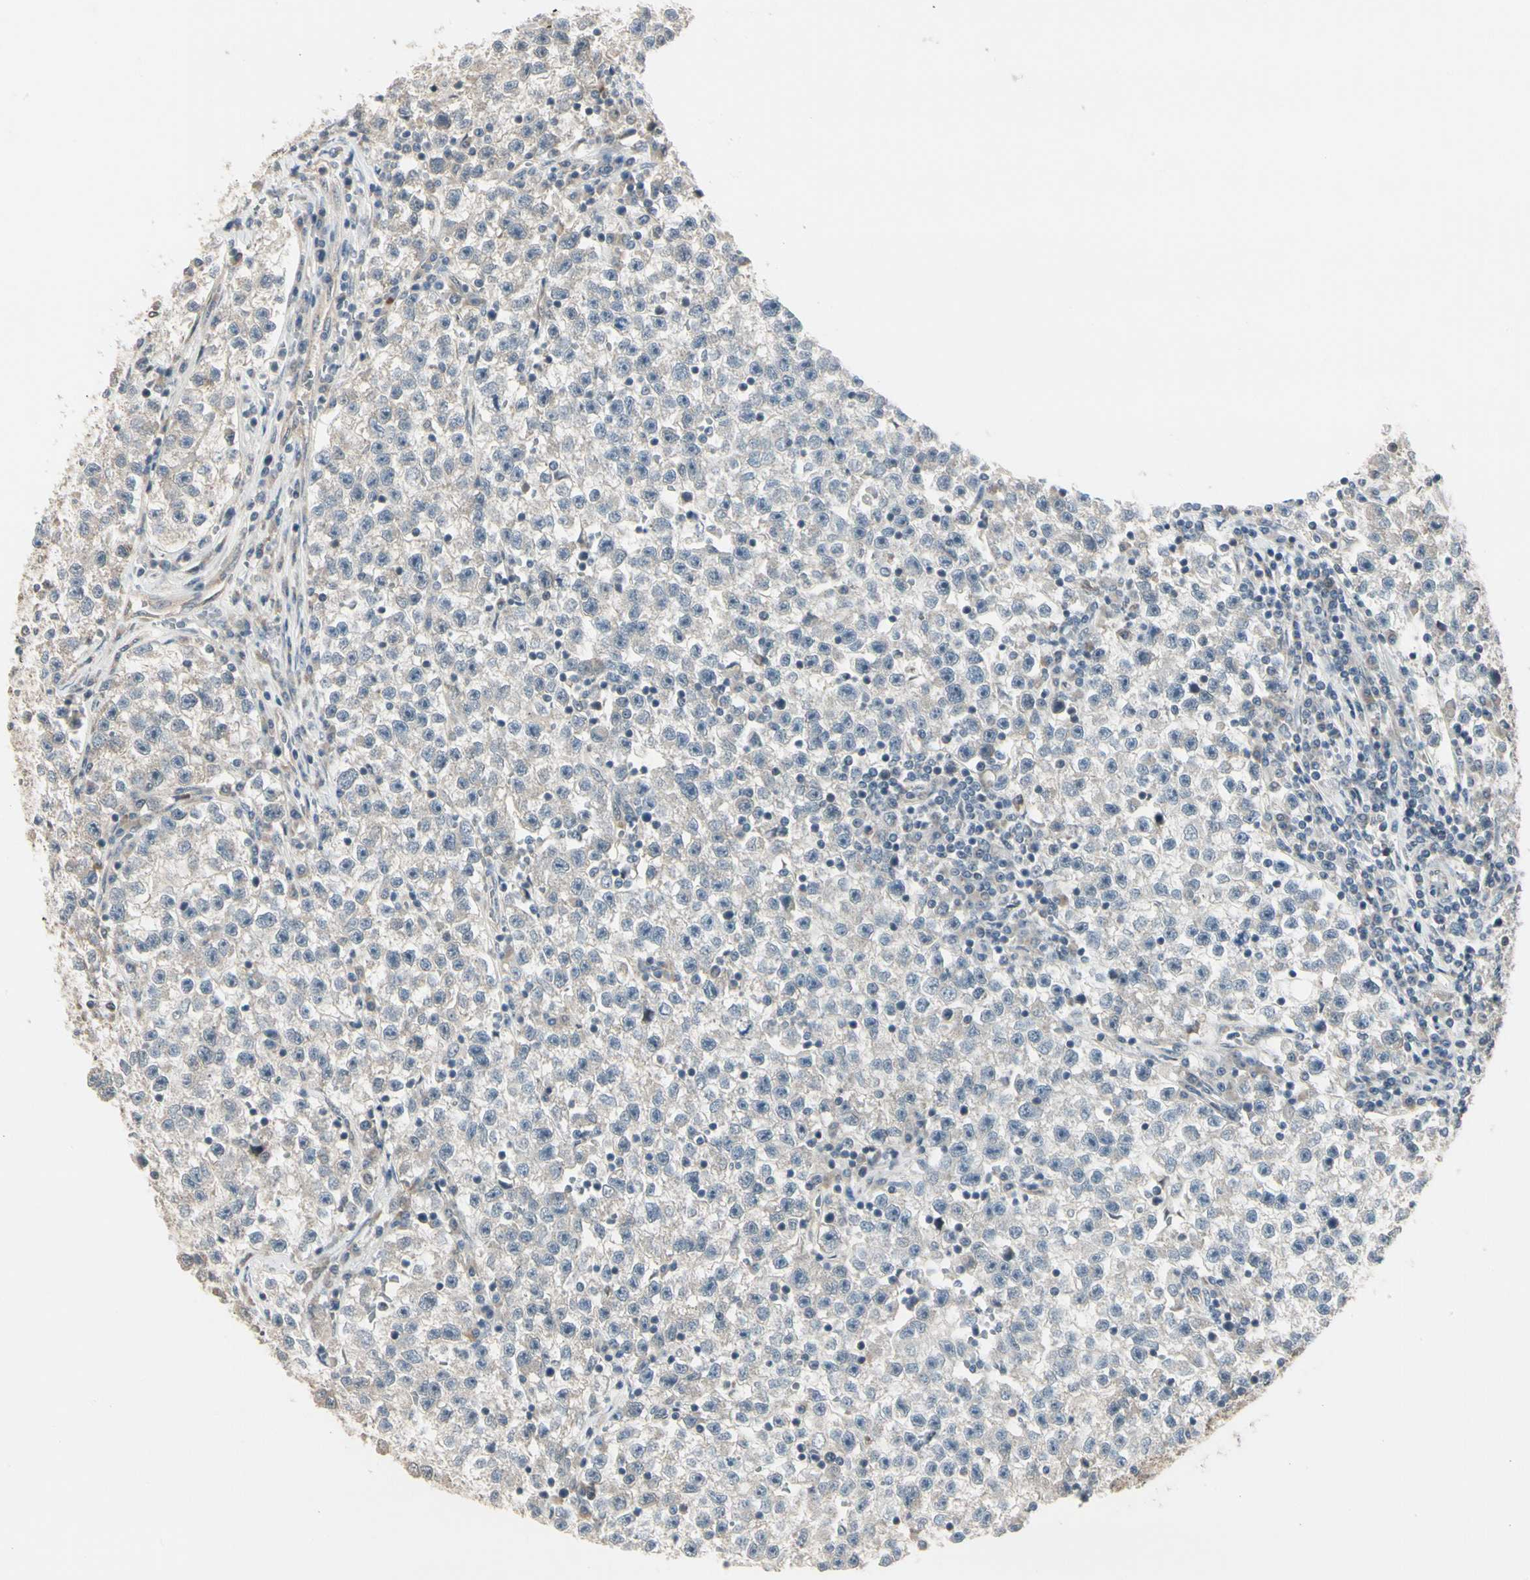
{"staining": {"intensity": "weak", "quantity": "<25%", "location": "cytoplasmic/membranous"}, "tissue": "testis cancer", "cell_type": "Tumor cells", "image_type": "cancer", "snomed": [{"axis": "morphology", "description": "Seminoma, NOS"}, {"axis": "topography", "description": "Testis"}], "caption": "This is a photomicrograph of immunohistochemistry (IHC) staining of testis cancer (seminoma), which shows no staining in tumor cells.", "gene": "SVBP", "patient": {"sex": "male", "age": 22}}